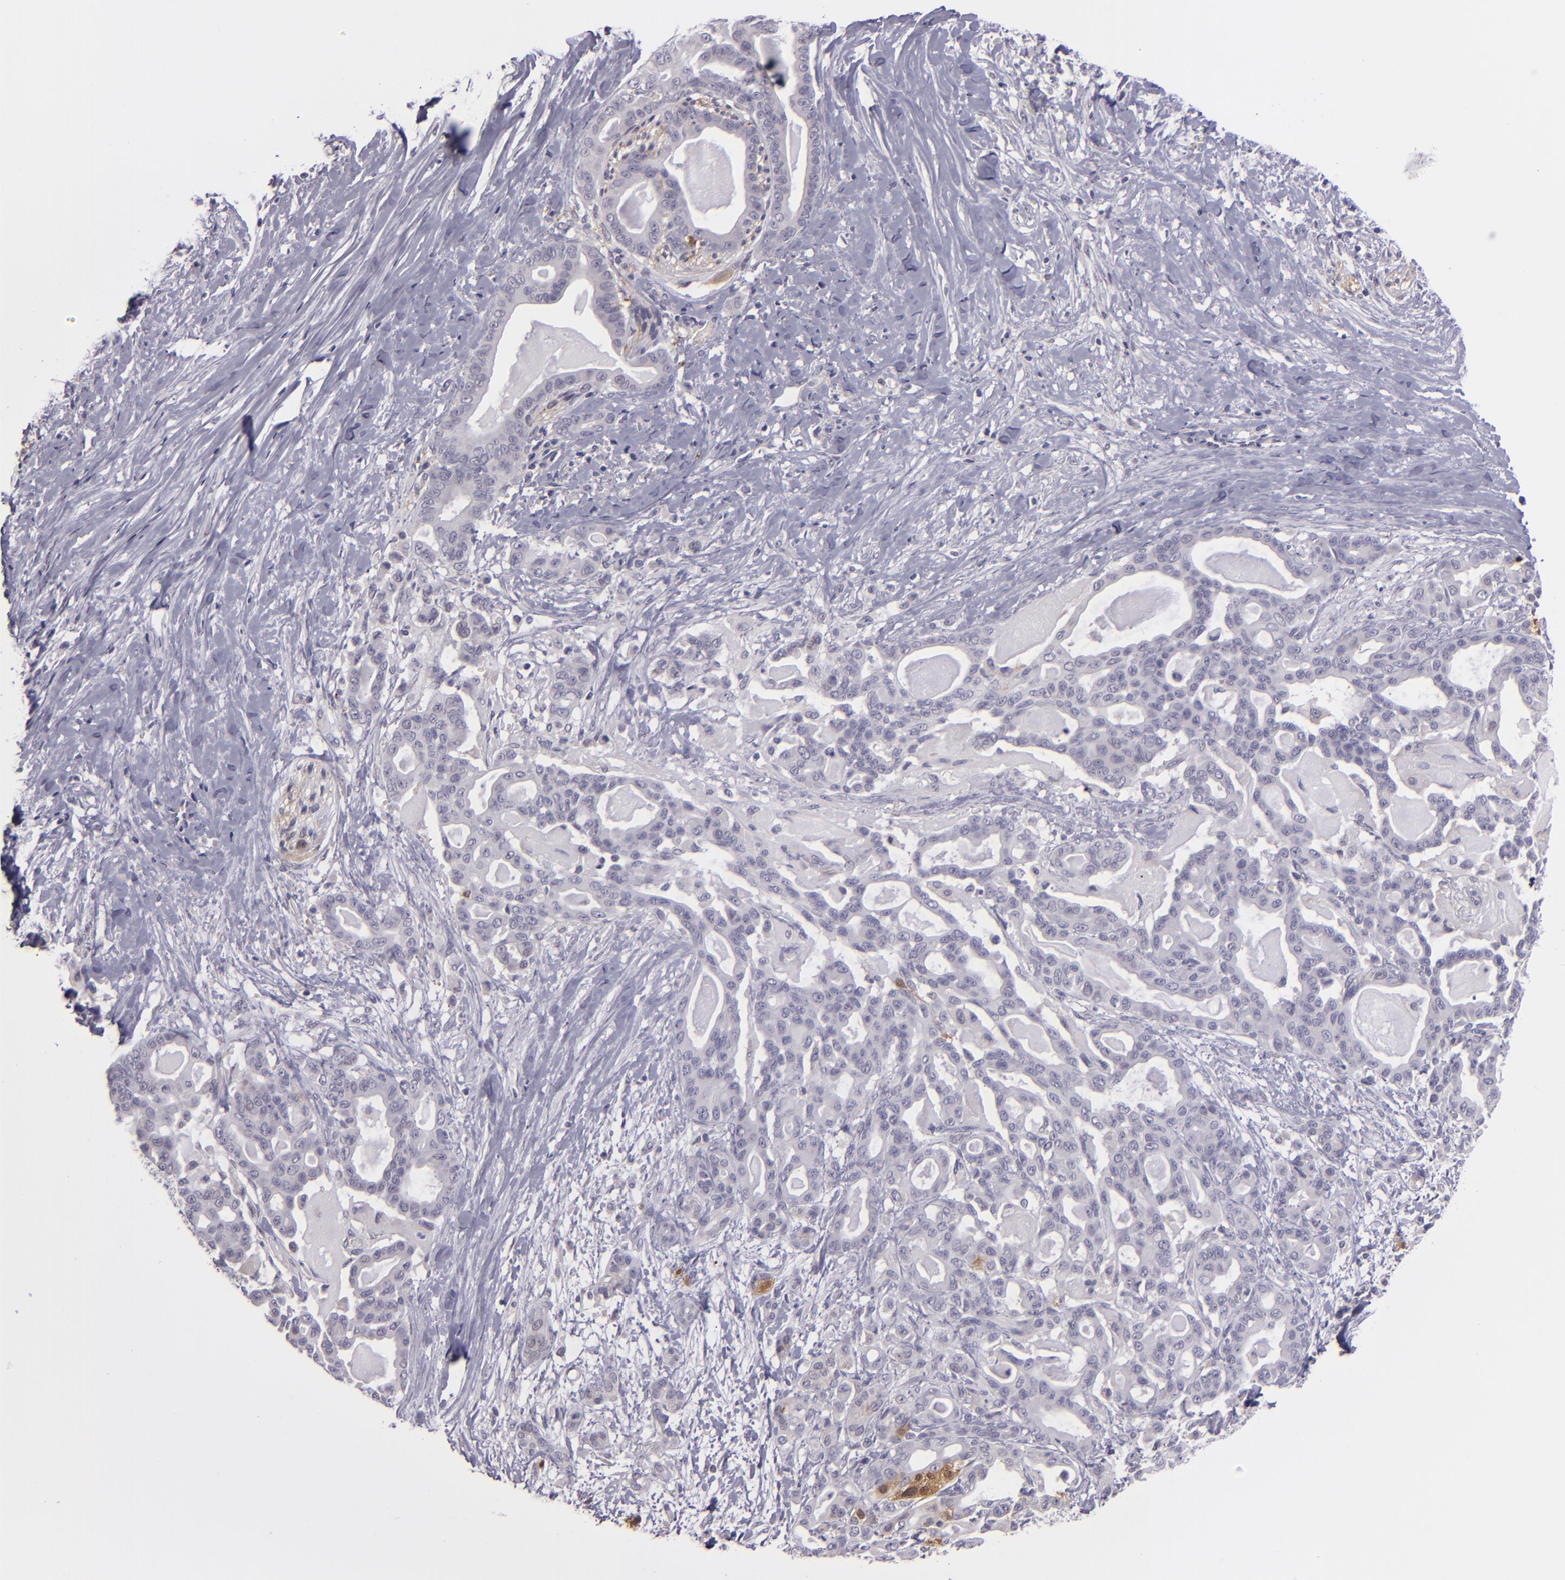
{"staining": {"intensity": "negative", "quantity": "none", "location": "none"}, "tissue": "pancreatic cancer", "cell_type": "Tumor cells", "image_type": "cancer", "snomed": [{"axis": "morphology", "description": "Adenocarcinoma, NOS"}, {"axis": "topography", "description": "Pancreas"}], "caption": "Tumor cells show no significant expression in adenocarcinoma (pancreatic). The staining is performed using DAB brown chromogen with nuclei counter-stained in using hematoxylin.", "gene": "SNCB", "patient": {"sex": "male", "age": 63}}